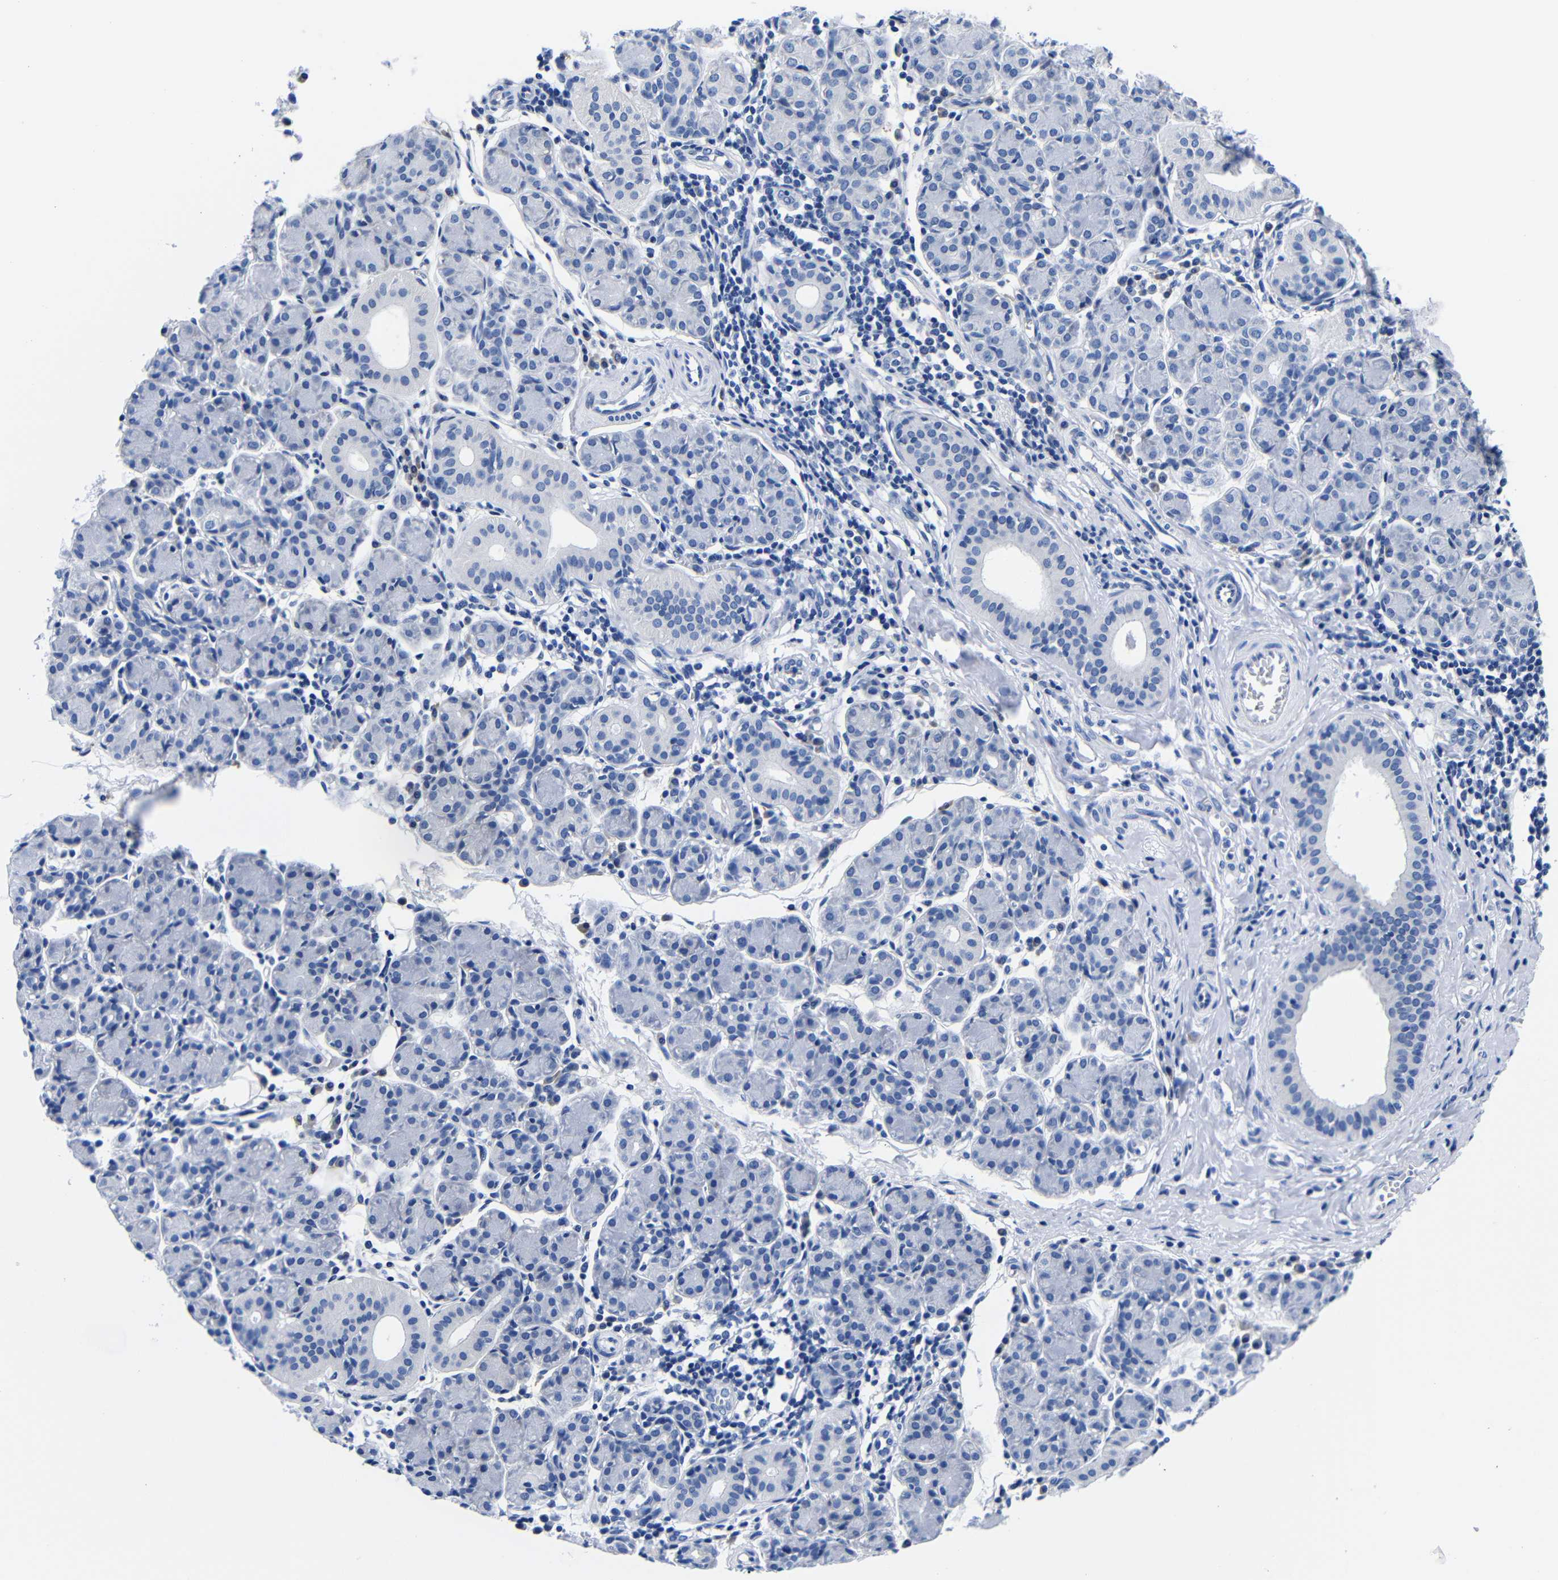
{"staining": {"intensity": "negative", "quantity": "none", "location": "none"}, "tissue": "salivary gland", "cell_type": "Glandular cells", "image_type": "normal", "snomed": [{"axis": "morphology", "description": "Normal tissue, NOS"}, {"axis": "morphology", "description": "Inflammation, NOS"}, {"axis": "topography", "description": "Lymph node"}, {"axis": "topography", "description": "Salivary gland"}], "caption": "Glandular cells show no significant staining in unremarkable salivary gland. The staining is performed using DAB brown chromogen with nuclei counter-stained in using hematoxylin.", "gene": "CLEC4G", "patient": {"sex": "male", "age": 3}}